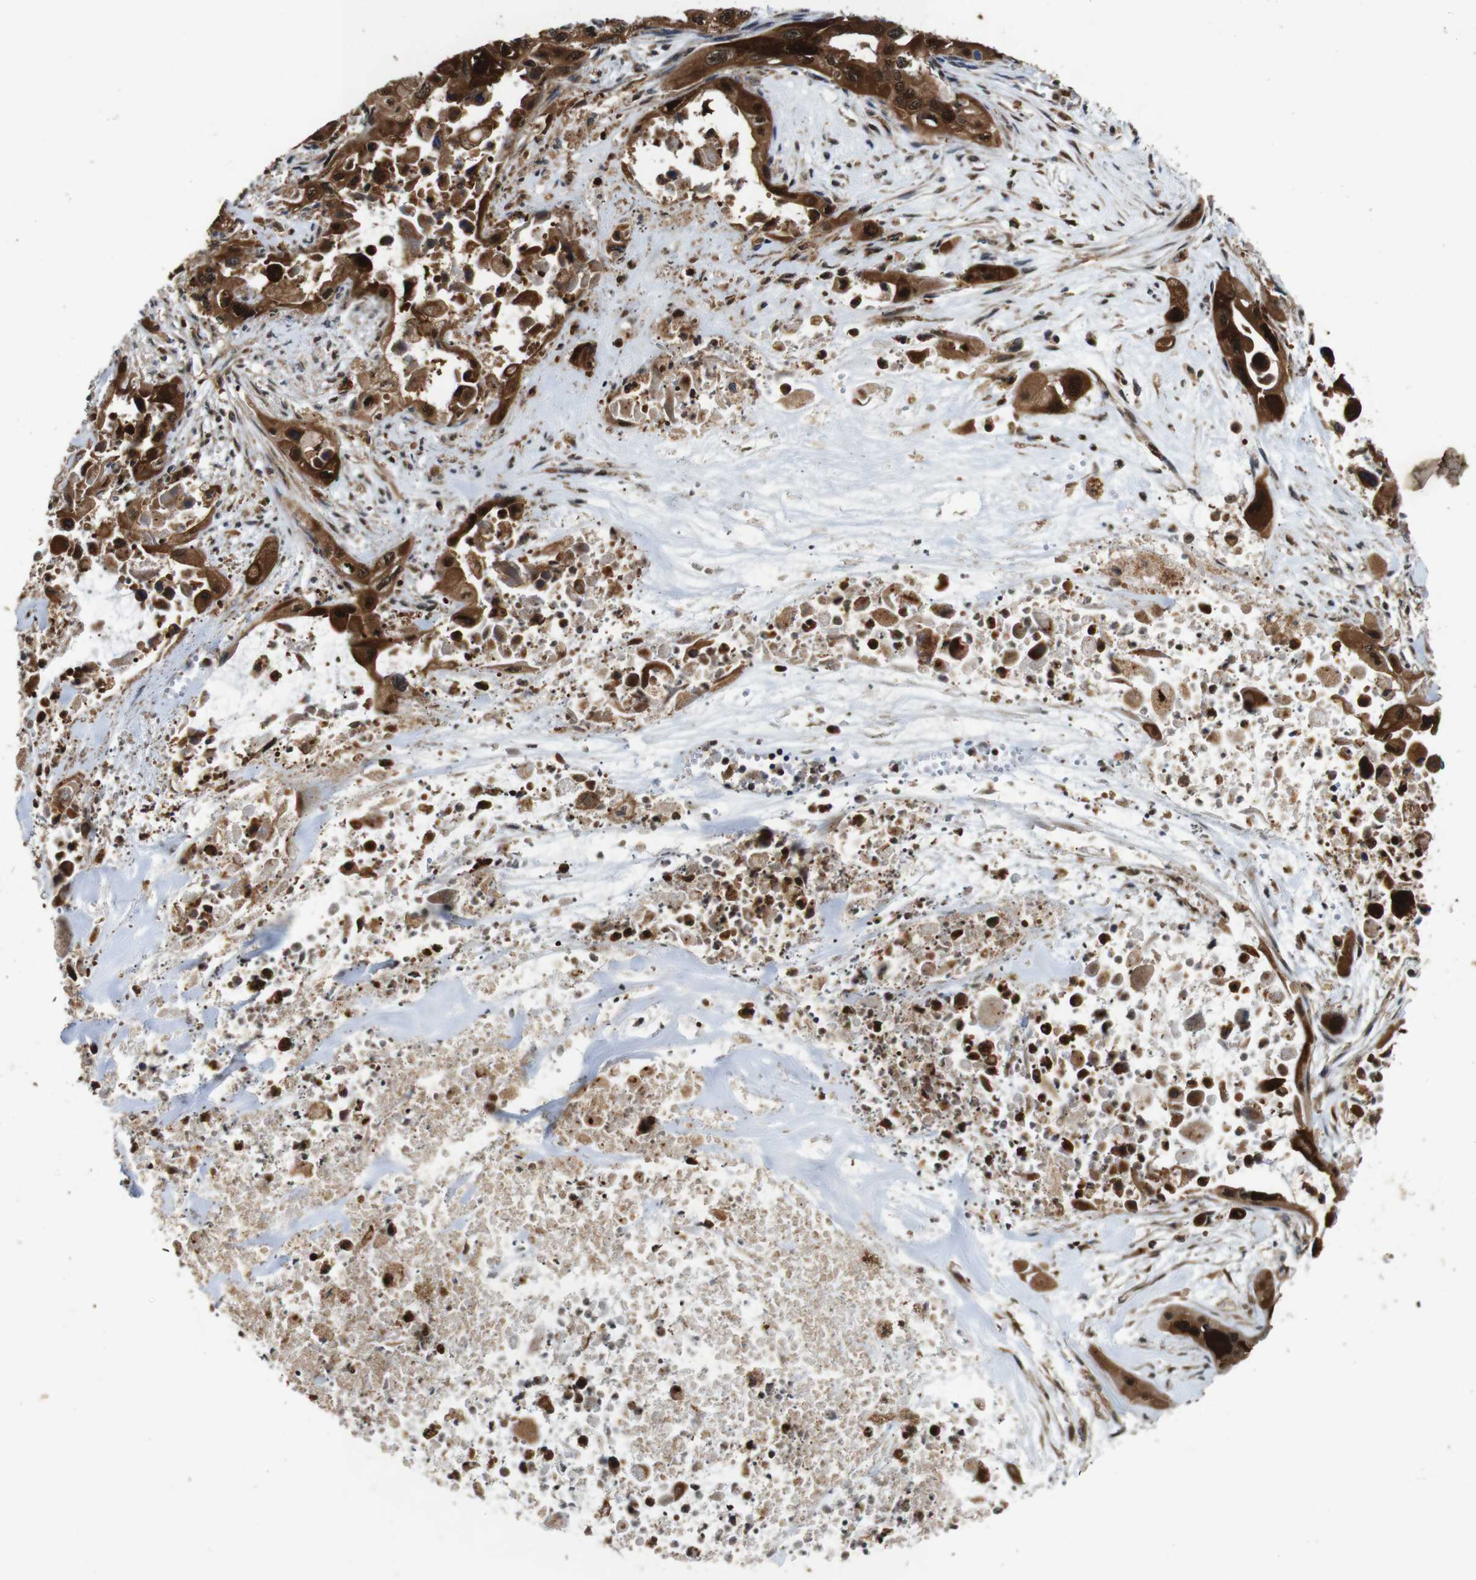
{"staining": {"intensity": "strong", "quantity": ">75%", "location": "cytoplasmic/membranous,nuclear"}, "tissue": "pancreatic cancer", "cell_type": "Tumor cells", "image_type": "cancer", "snomed": [{"axis": "morphology", "description": "Adenocarcinoma, NOS"}, {"axis": "topography", "description": "Pancreas"}], "caption": "A brown stain shows strong cytoplasmic/membranous and nuclear expression of a protein in pancreatic adenocarcinoma tumor cells. The protein of interest is shown in brown color, while the nuclei are stained blue.", "gene": "ANXA1", "patient": {"sex": "male", "age": 73}}